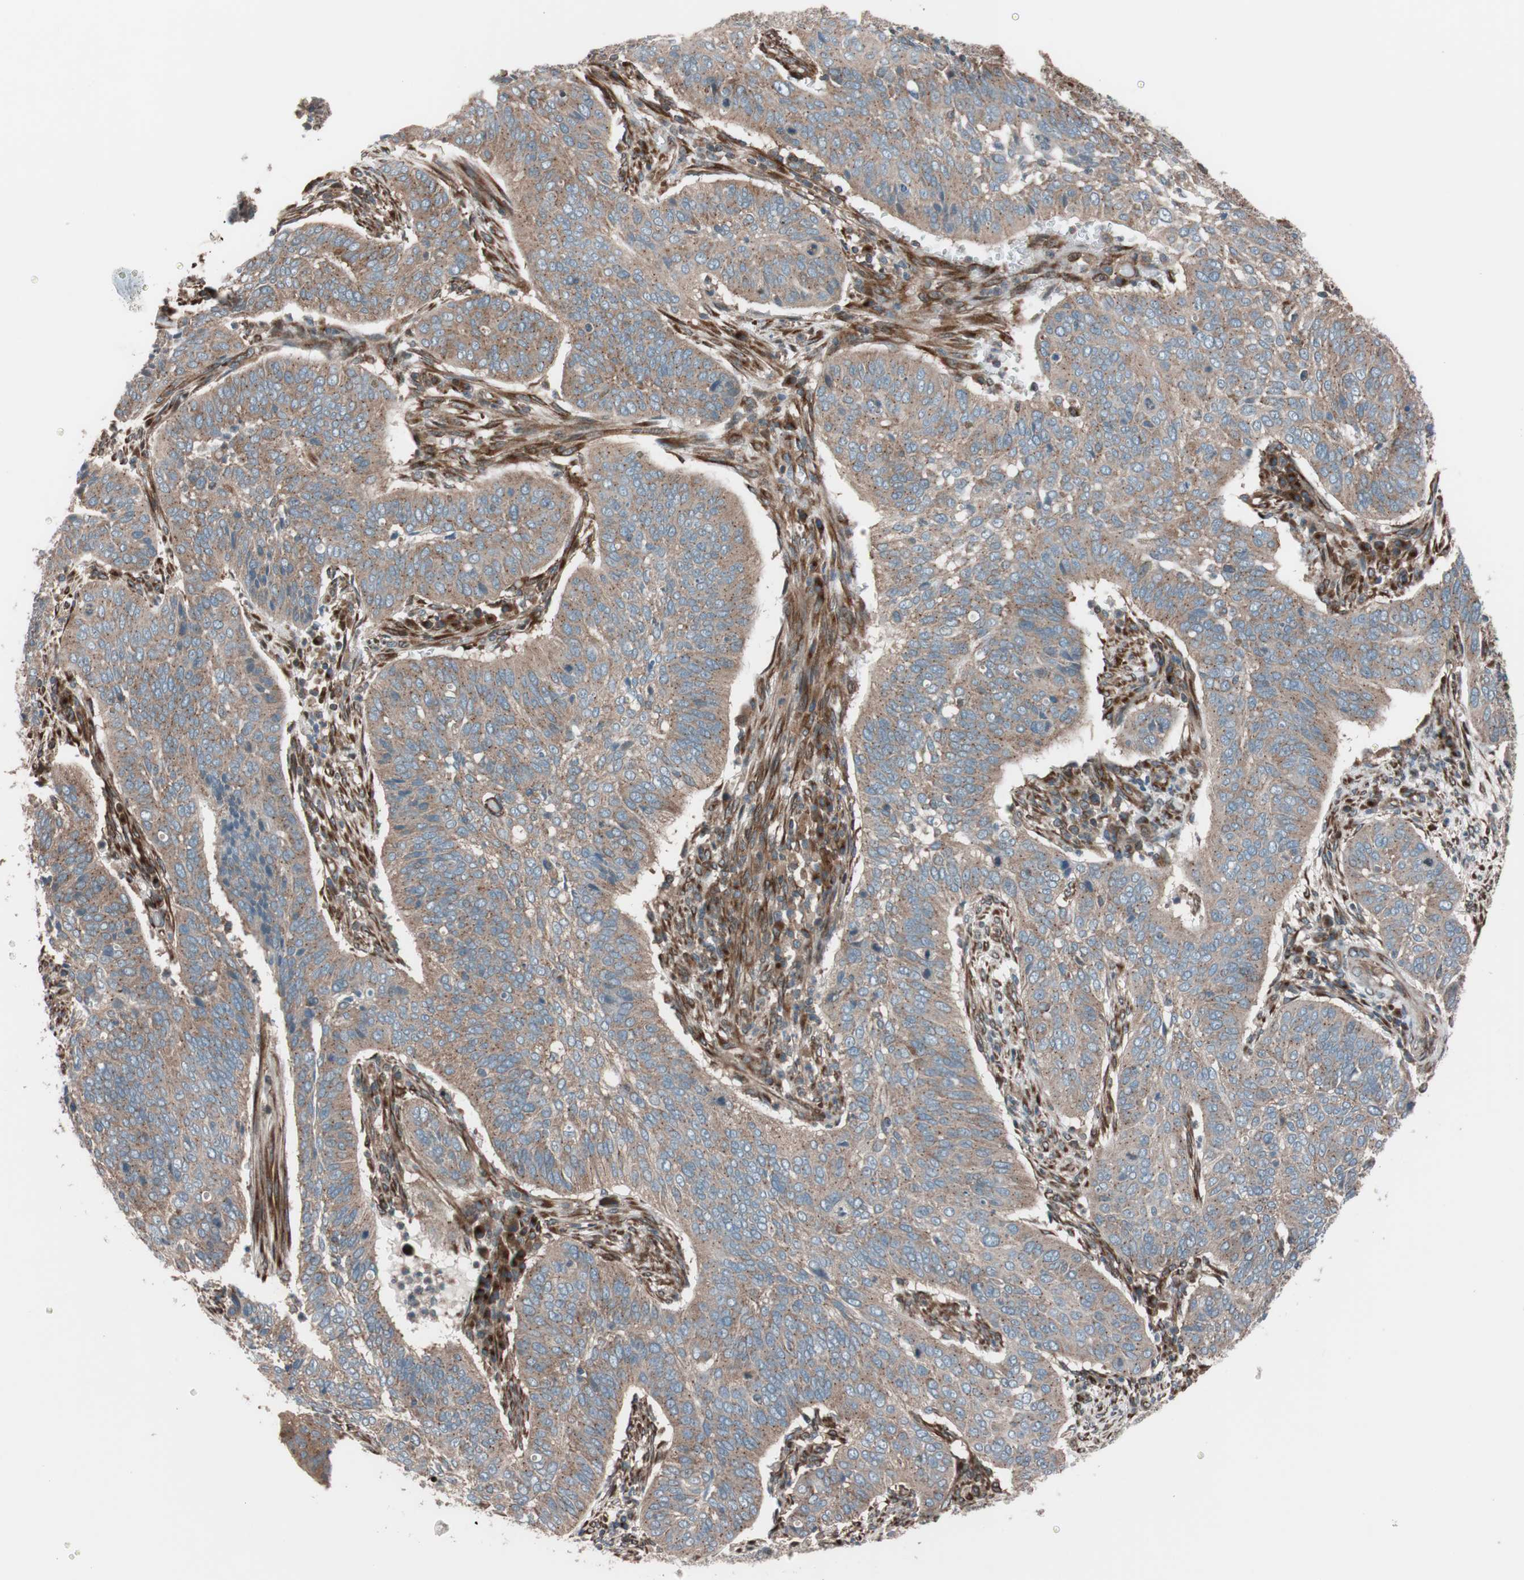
{"staining": {"intensity": "moderate", "quantity": ">75%", "location": "cytoplasmic/membranous"}, "tissue": "cervical cancer", "cell_type": "Tumor cells", "image_type": "cancer", "snomed": [{"axis": "morphology", "description": "Squamous cell carcinoma, NOS"}, {"axis": "topography", "description": "Cervix"}], "caption": "Squamous cell carcinoma (cervical) tissue displays moderate cytoplasmic/membranous positivity in approximately >75% of tumor cells", "gene": "SEC31A", "patient": {"sex": "female", "age": 39}}